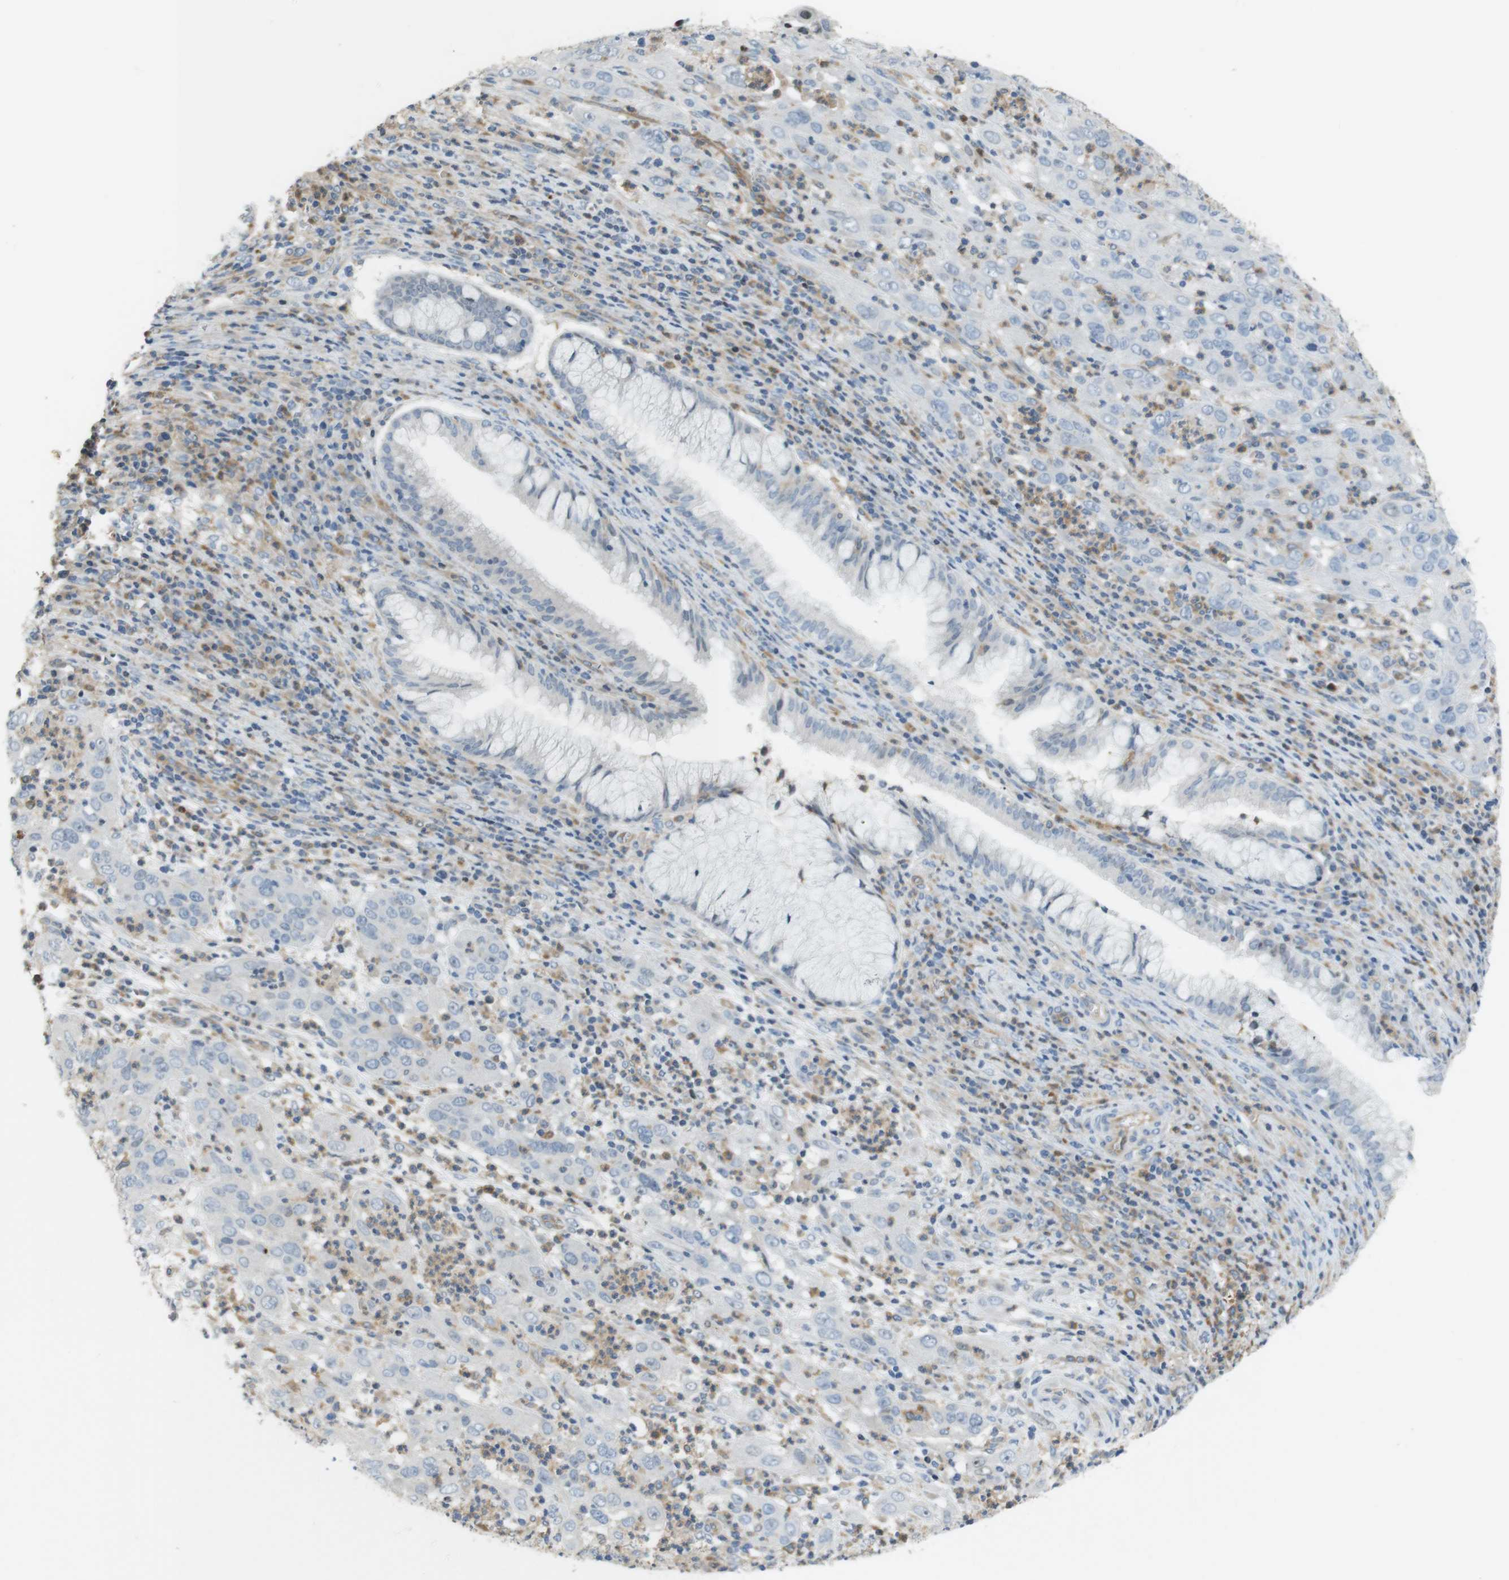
{"staining": {"intensity": "negative", "quantity": "none", "location": "none"}, "tissue": "cervical cancer", "cell_type": "Tumor cells", "image_type": "cancer", "snomed": [{"axis": "morphology", "description": "Squamous cell carcinoma, NOS"}, {"axis": "topography", "description": "Cervix"}], "caption": "There is no significant staining in tumor cells of cervical squamous cell carcinoma. (Brightfield microscopy of DAB immunohistochemistry (IHC) at high magnification).", "gene": "PCDH10", "patient": {"sex": "female", "age": 32}}